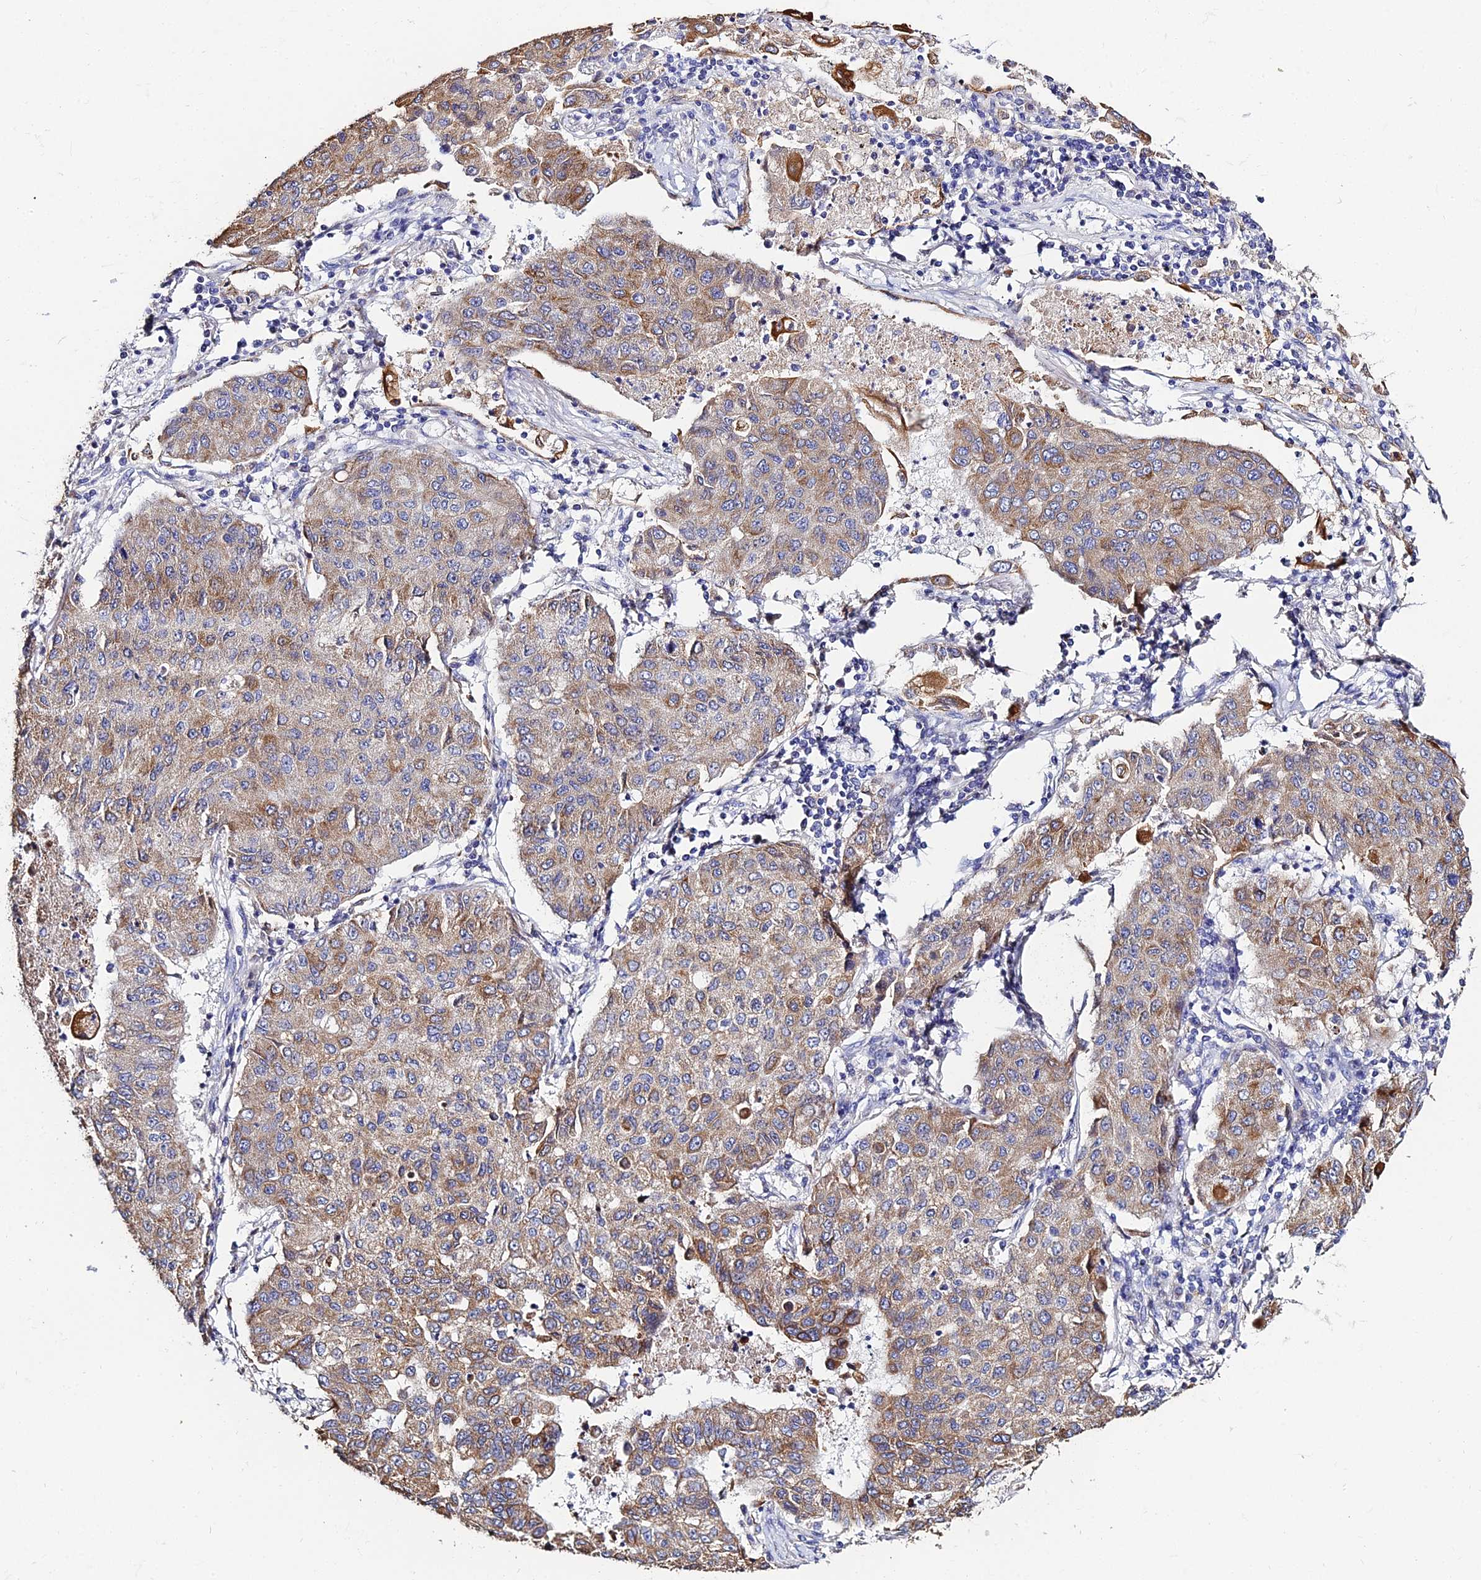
{"staining": {"intensity": "moderate", "quantity": ">75%", "location": "cytoplasmic/membranous"}, "tissue": "lung cancer", "cell_type": "Tumor cells", "image_type": "cancer", "snomed": [{"axis": "morphology", "description": "Squamous cell carcinoma, NOS"}, {"axis": "topography", "description": "Lung"}], "caption": "Lung squamous cell carcinoma tissue exhibits moderate cytoplasmic/membranous positivity in about >75% of tumor cells", "gene": "ZXDA", "patient": {"sex": "male", "age": 74}}